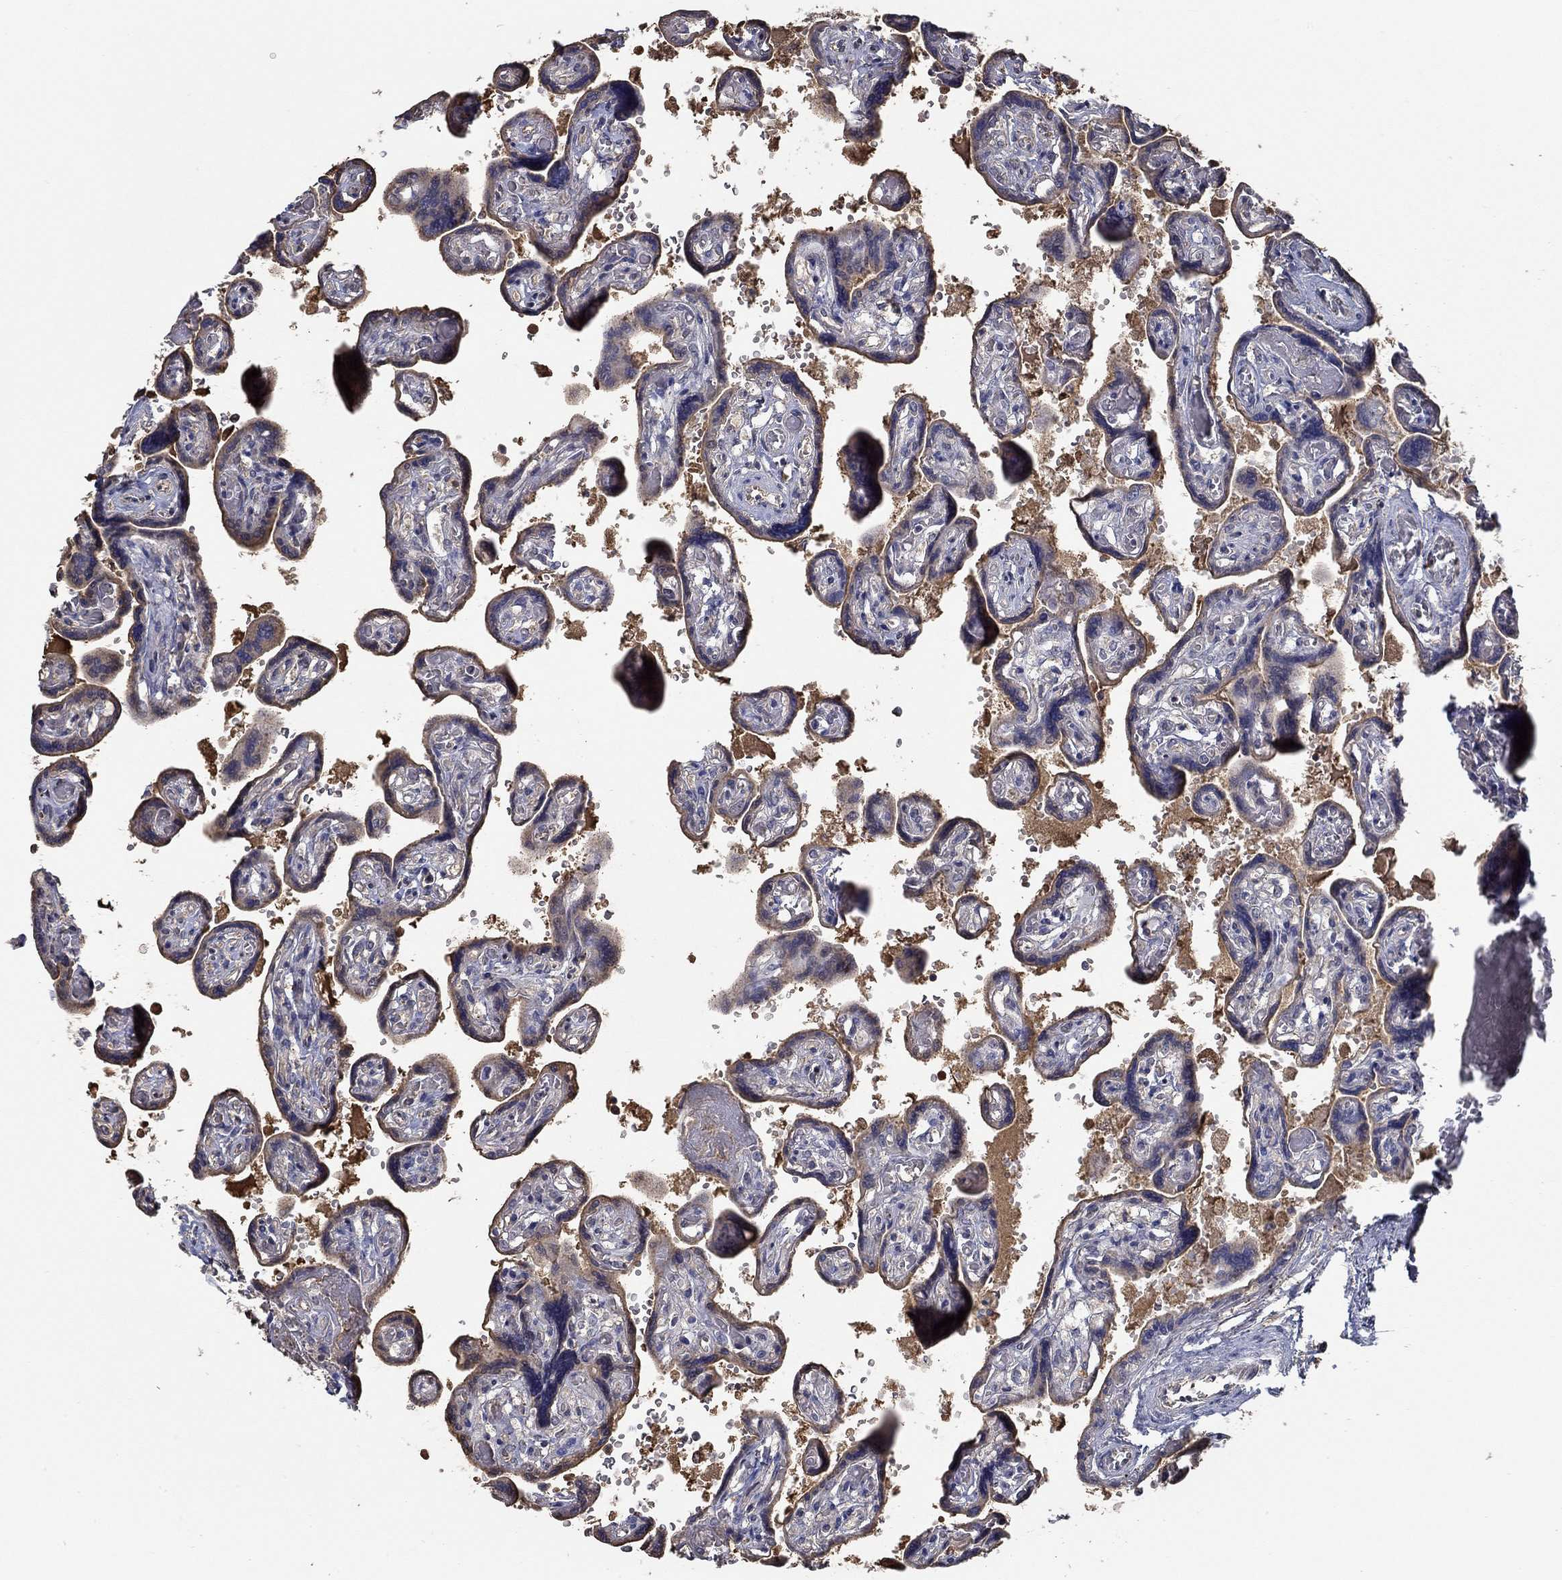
{"staining": {"intensity": "negative", "quantity": "none", "location": "none"}, "tissue": "placenta", "cell_type": "Decidual cells", "image_type": "normal", "snomed": [{"axis": "morphology", "description": "Normal tissue, NOS"}, {"axis": "topography", "description": "Placenta"}], "caption": "This is an IHC micrograph of benign placenta. There is no positivity in decidual cells.", "gene": "IL10", "patient": {"sex": "female", "age": 32}}